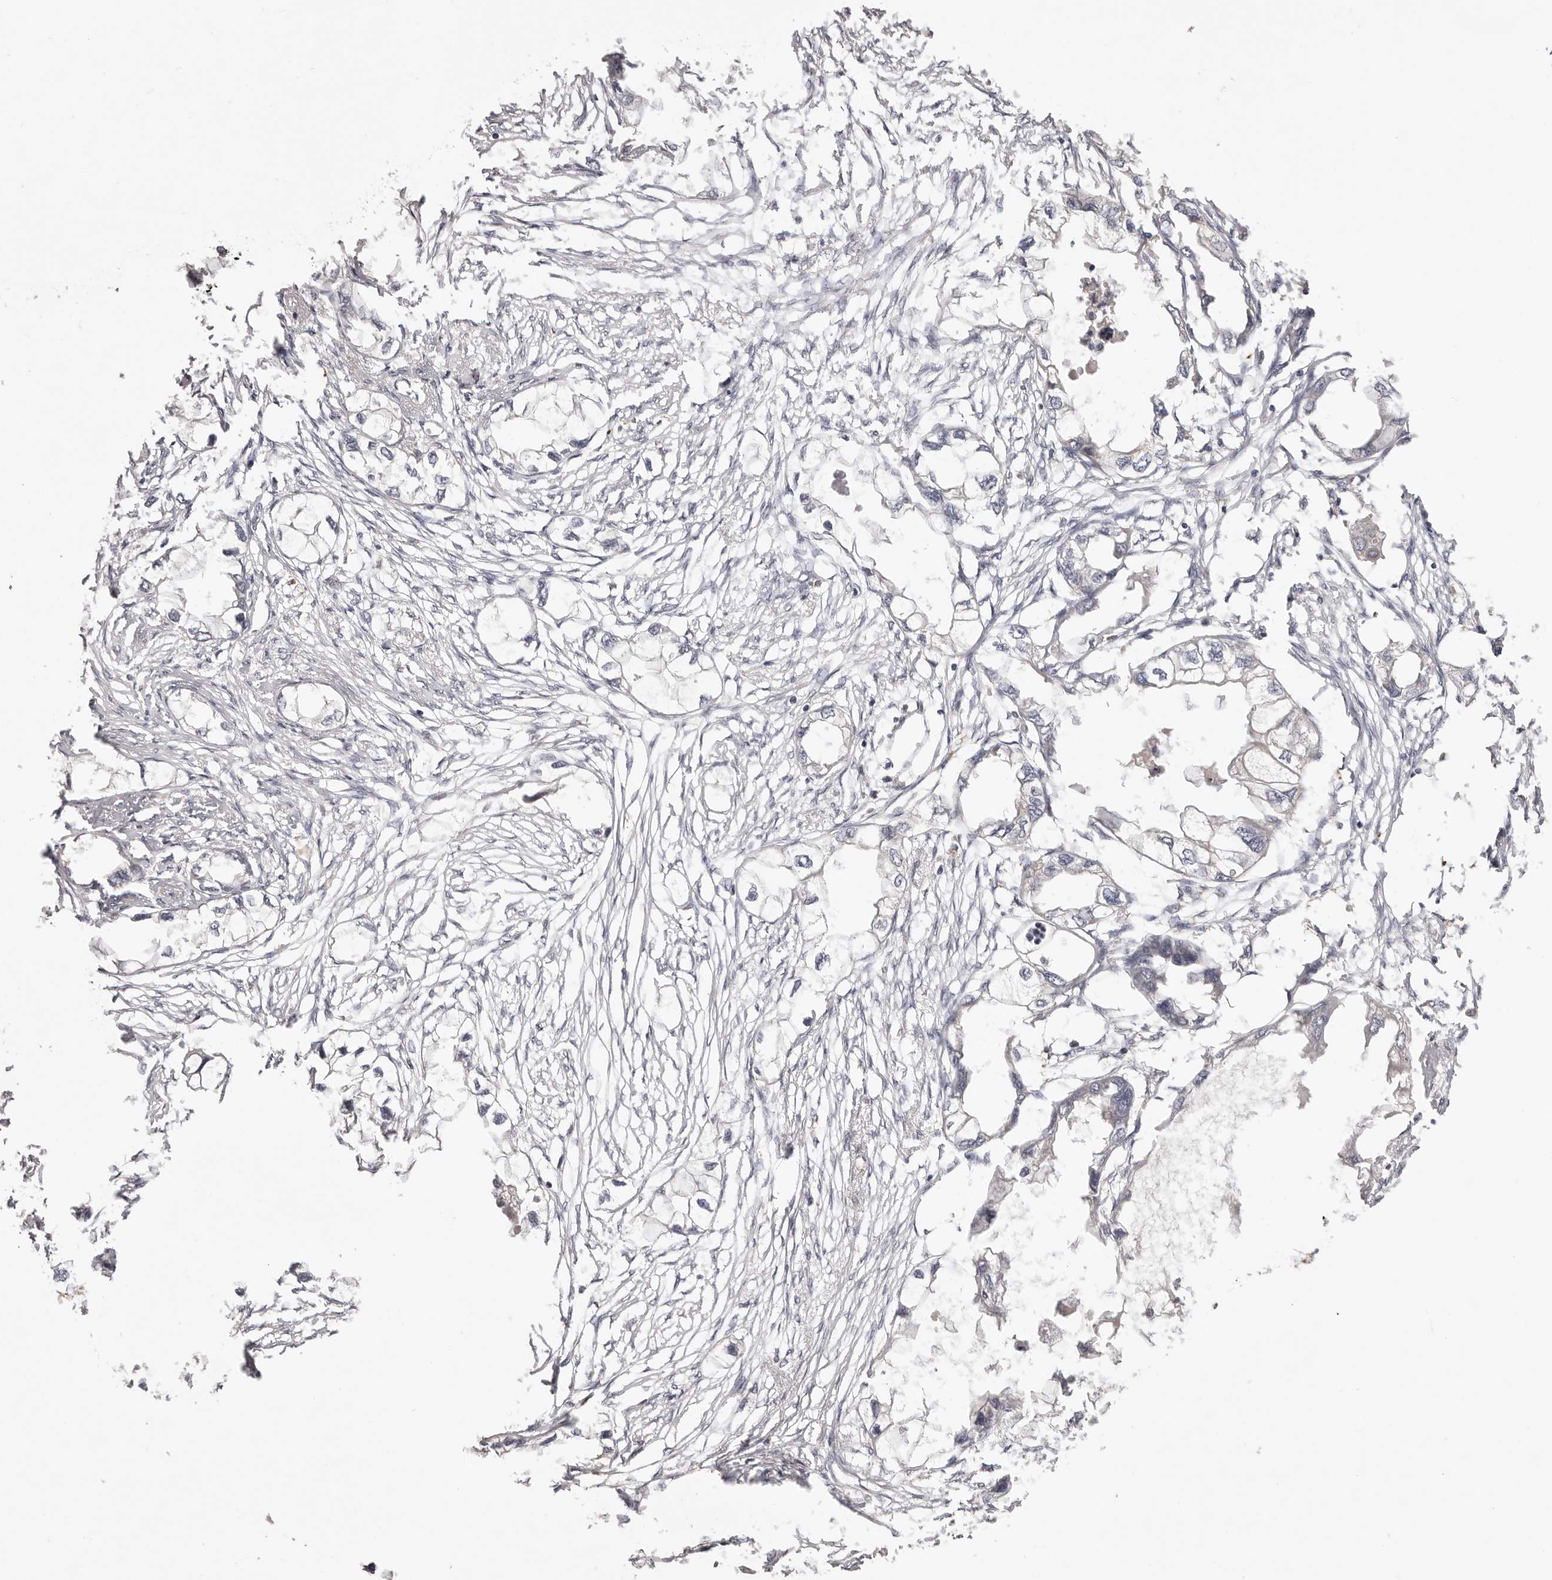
{"staining": {"intensity": "negative", "quantity": "none", "location": "none"}, "tissue": "endometrial cancer", "cell_type": "Tumor cells", "image_type": "cancer", "snomed": [{"axis": "morphology", "description": "Adenocarcinoma, NOS"}, {"axis": "morphology", "description": "Adenocarcinoma, metastatic, NOS"}, {"axis": "topography", "description": "Adipose tissue"}, {"axis": "topography", "description": "Endometrium"}], "caption": "This is a micrograph of immunohistochemistry staining of endometrial cancer, which shows no staining in tumor cells.", "gene": "UBR2", "patient": {"sex": "female", "age": 67}}